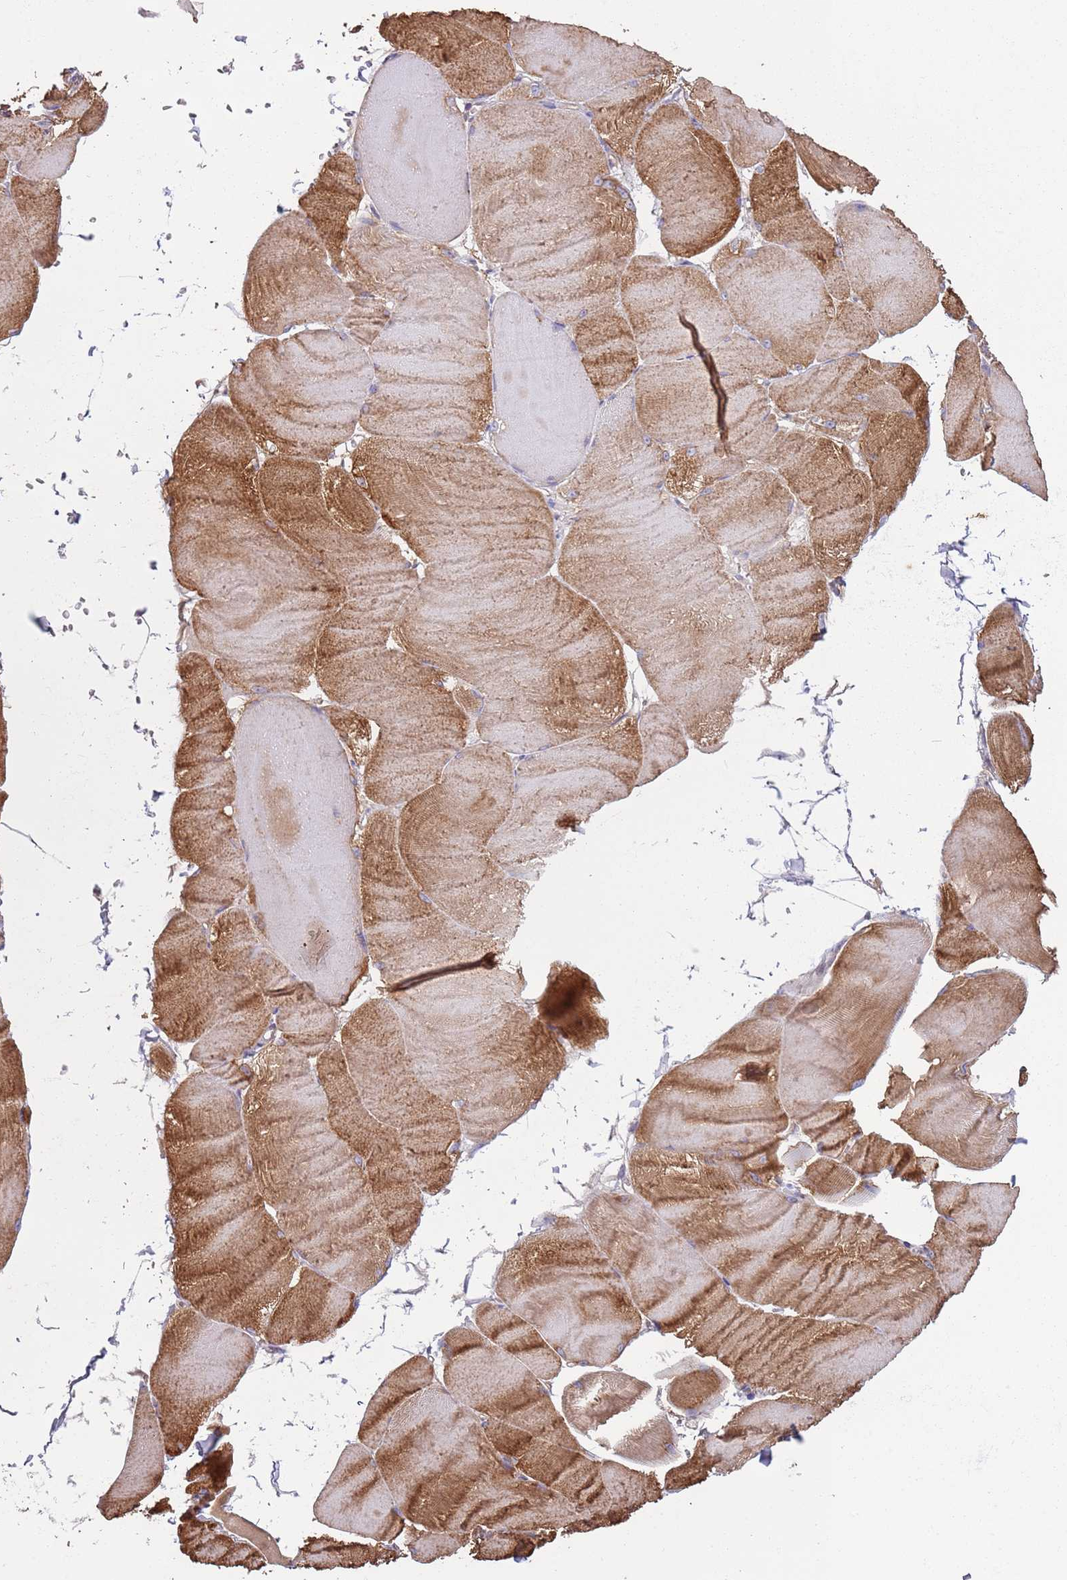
{"staining": {"intensity": "moderate", "quantity": ">75%", "location": "cytoplasmic/membranous"}, "tissue": "skeletal muscle", "cell_type": "Myocytes", "image_type": "normal", "snomed": [{"axis": "morphology", "description": "Normal tissue, NOS"}, {"axis": "morphology", "description": "Basal cell carcinoma"}, {"axis": "topography", "description": "Skeletal muscle"}], "caption": "There is medium levels of moderate cytoplasmic/membranous staining in myocytes of unremarkable skeletal muscle, as demonstrated by immunohistochemical staining (brown color).", "gene": "CAPN9", "patient": {"sex": "female", "age": 64}}